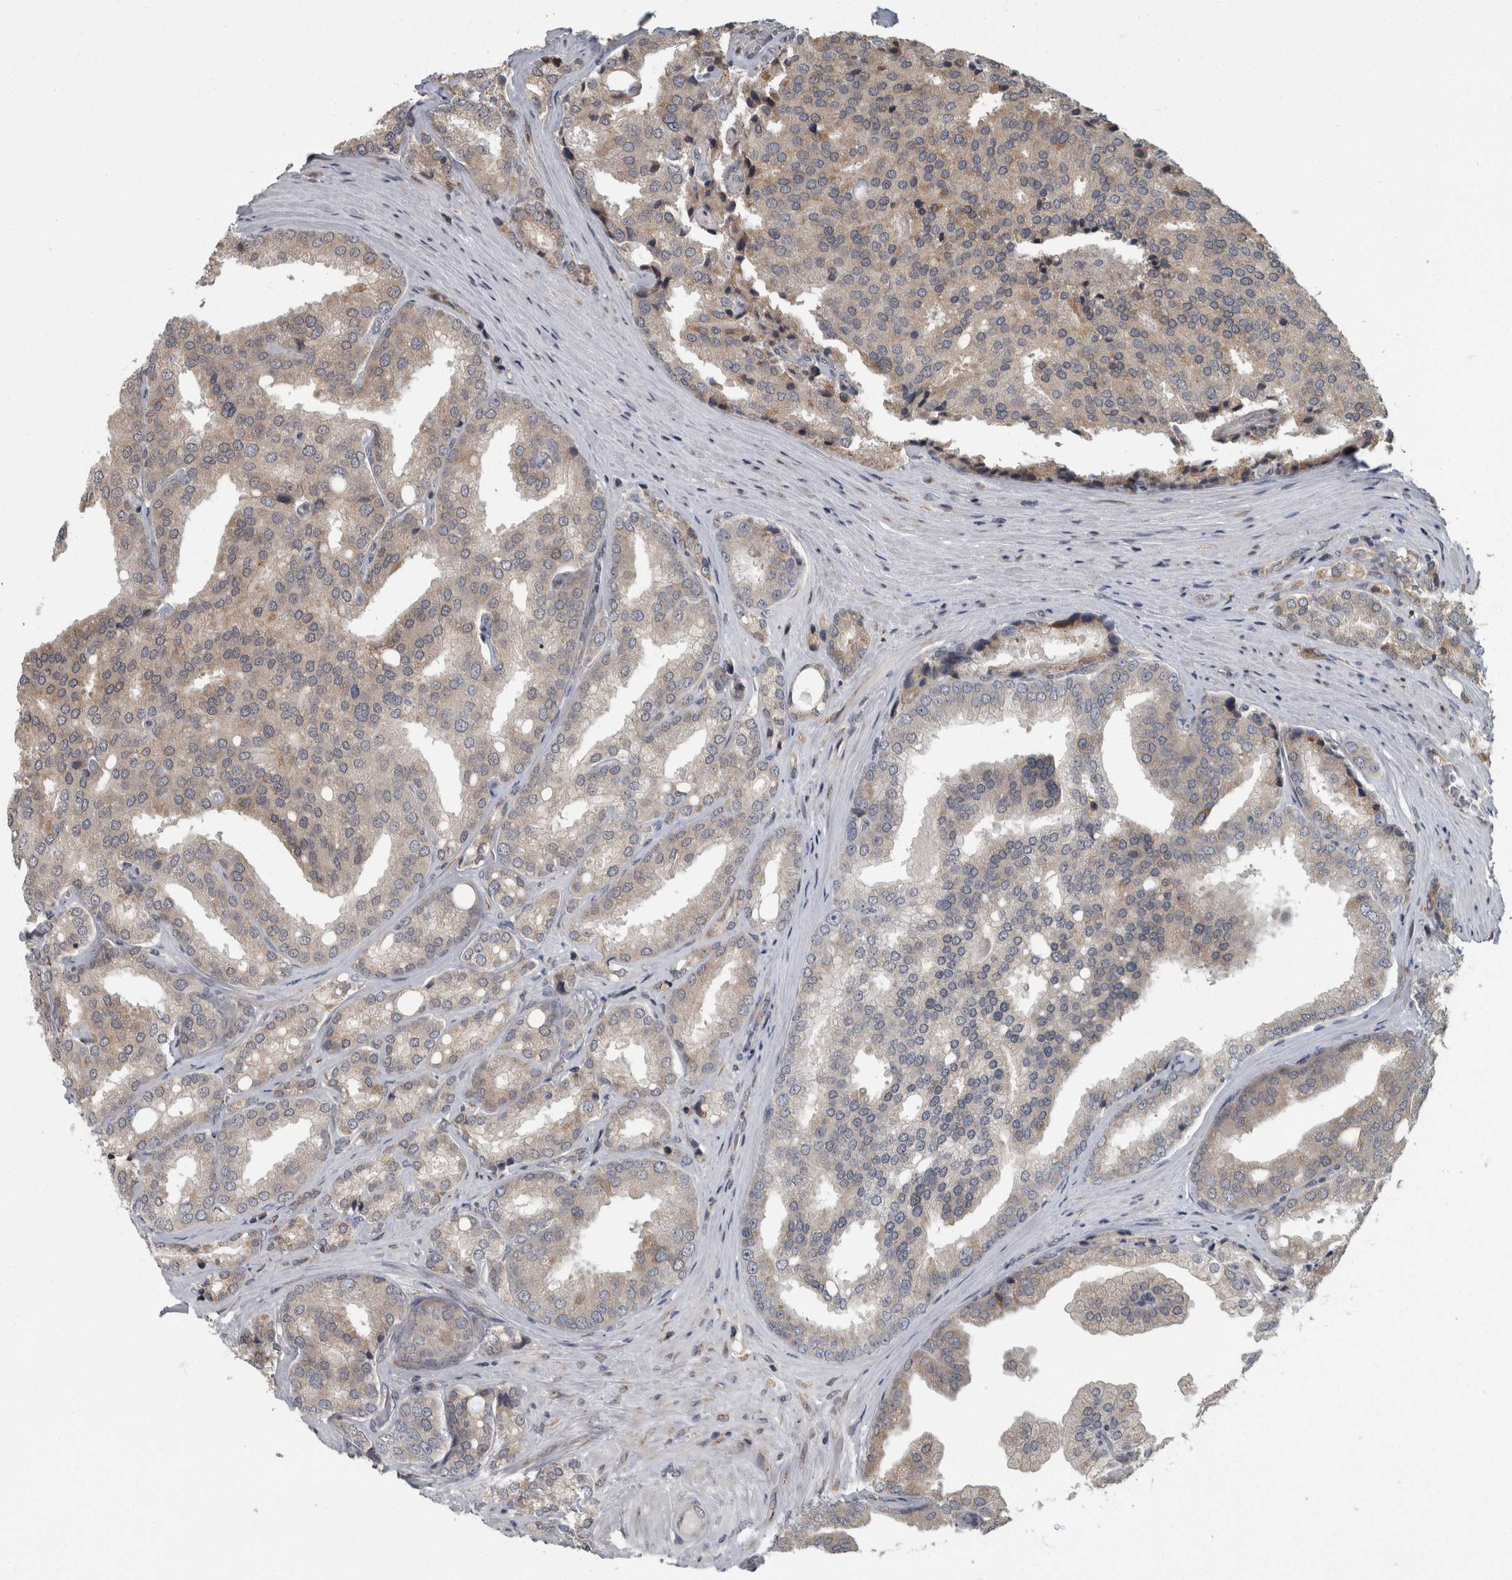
{"staining": {"intensity": "weak", "quantity": "25%-75%", "location": "cytoplasmic/membranous"}, "tissue": "prostate cancer", "cell_type": "Tumor cells", "image_type": "cancer", "snomed": [{"axis": "morphology", "description": "Adenocarcinoma, High grade"}, {"axis": "topography", "description": "Prostate"}], "caption": "High-magnification brightfield microscopy of high-grade adenocarcinoma (prostate) stained with DAB (brown) and counterstained with hematoxylin (blue). tumor cells exhibit weak cytoplasmic/membranous staining is identified in approximately25%-75% of cells. The staining was performed using DAB to visualize the protein expression in brown, while the nuclei were stained in blue with hematoxylin (Magnification: 20x).", "gene": "LMAN2L", "patient": {"sex": "male", "age": 50}}